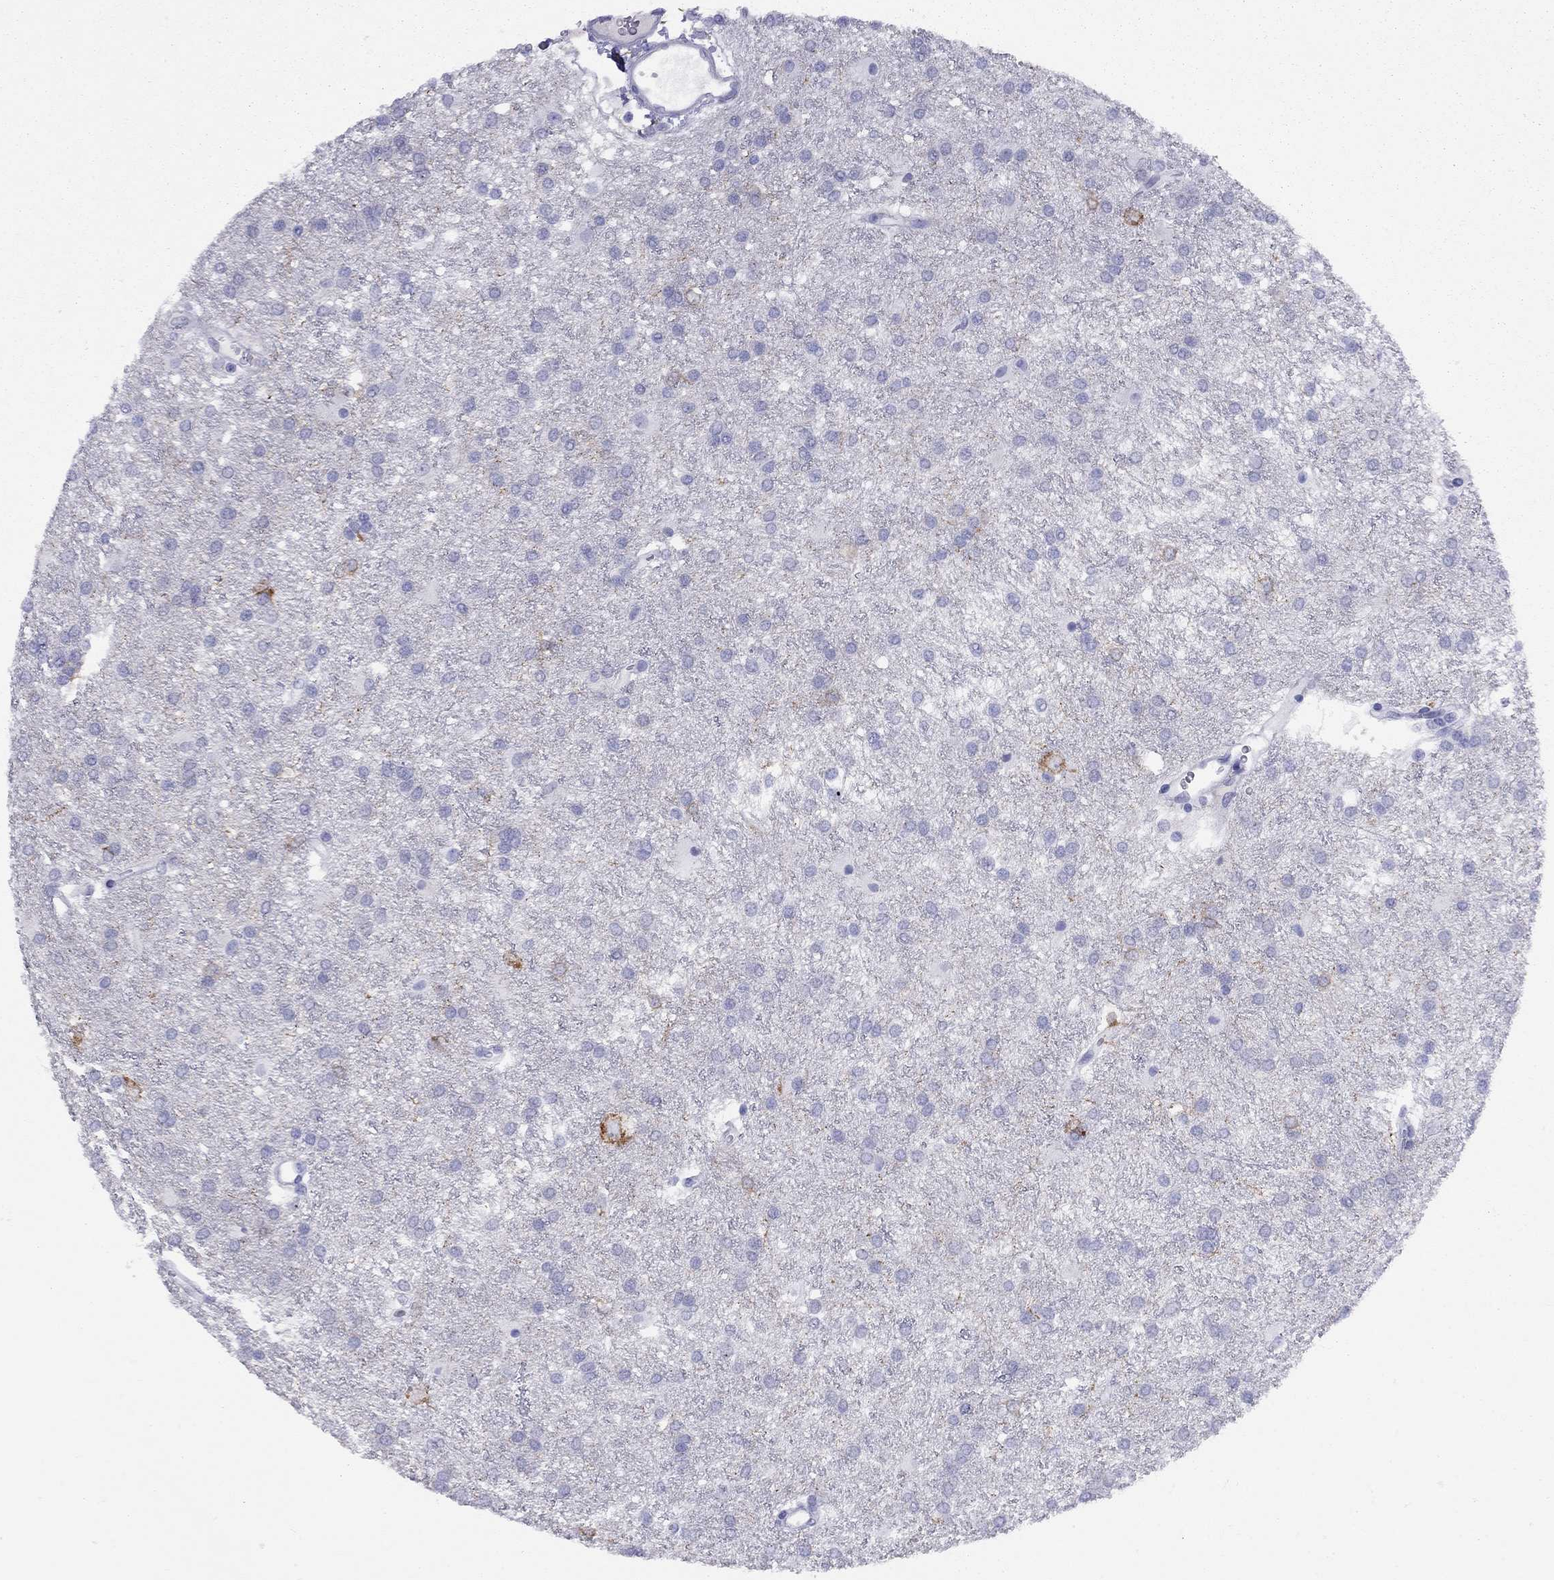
{"staining": {"intensity": "negative", "quantity": "none", "location": "none"}, "tissue": "glioma", "cell_type": "Tumor cells", "image_type": "cancer", "snomed": [{"axis": "morphology", "description": "Glioma, malignant, Low grade"}, {"axis": "topography", "description": "Brain"}], "caption": "Tumor cells are negative for brown protein staining in glioma.", "gene": "GRIA2", "patient": {"sex": "female", "age": 32}}